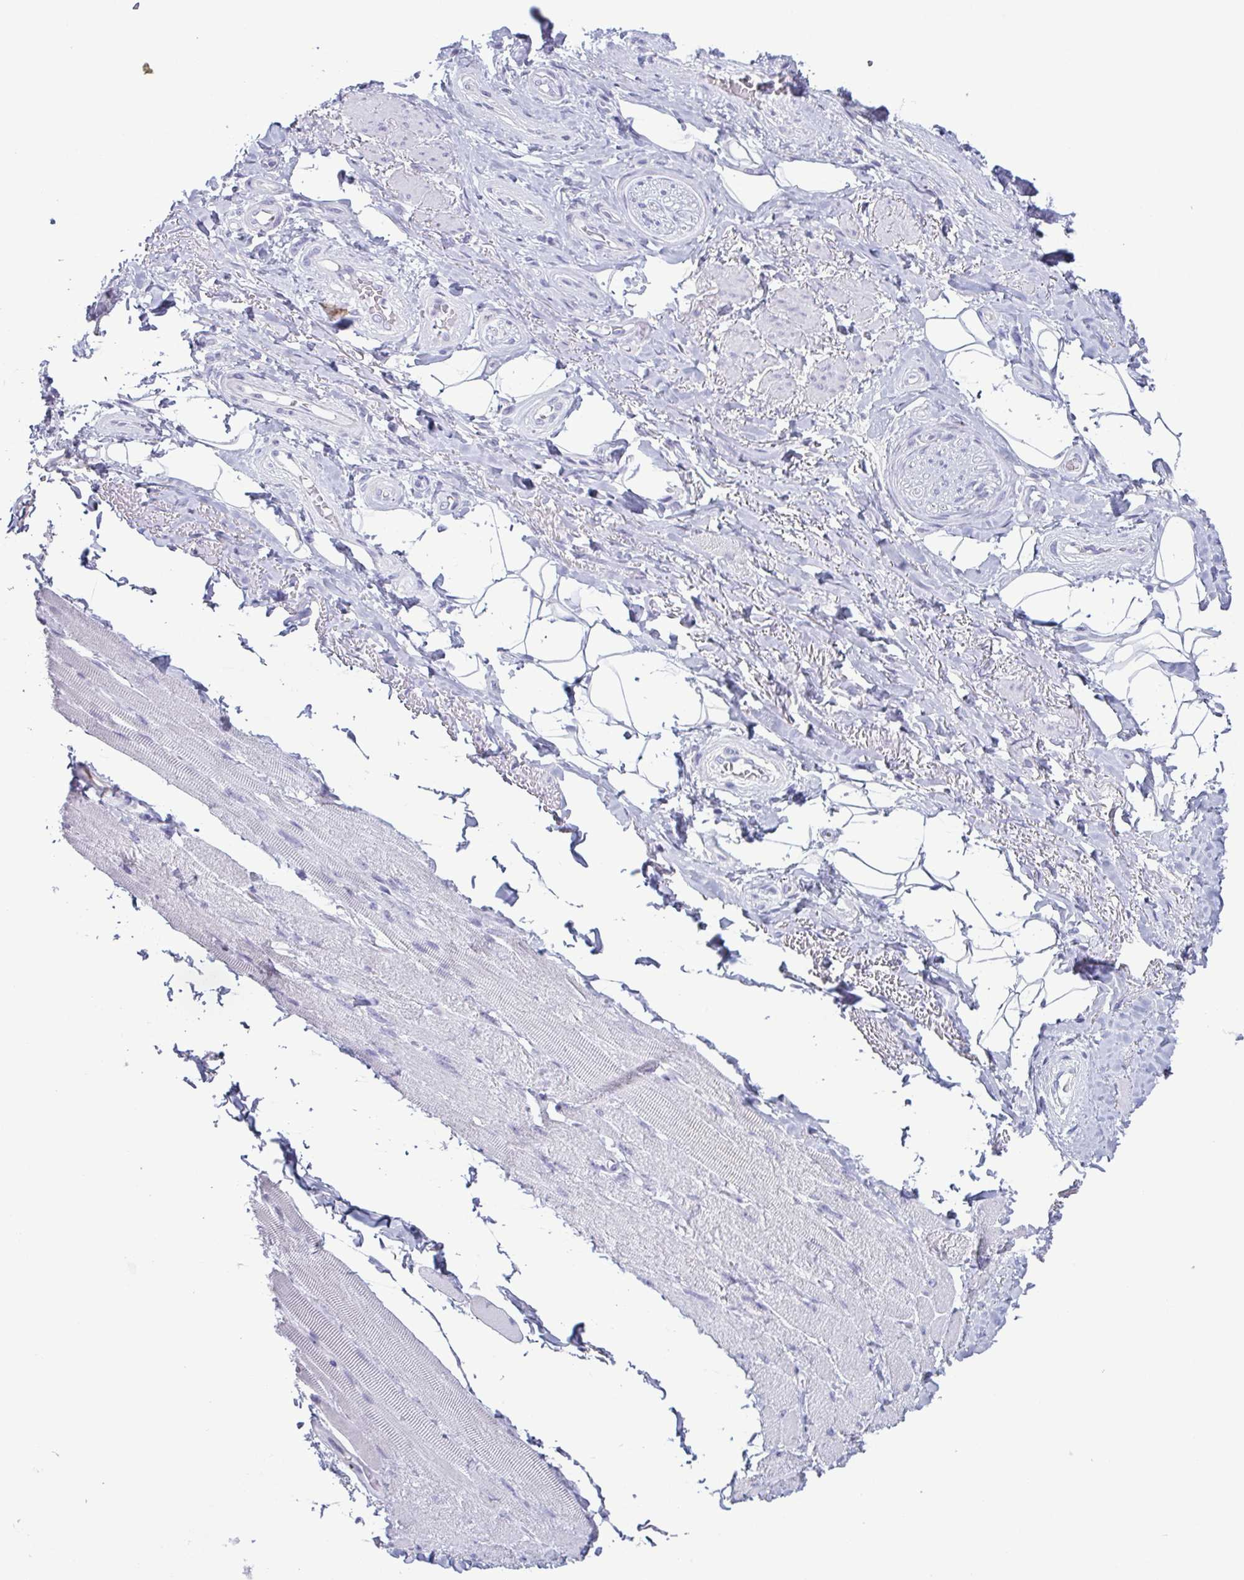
{"staining": {"intensity": "negative", "quantity": "none", "location": "none"}, "tissue": "adipose tissue", "cell_type": "Adipocytes", "image_type": "normal", "snomed": [{"axis": "morphology", "description": "Normal tissue, NOS"}, {"axis": "topography", "description": "Anal"}, {"axis": "topography", "description": "Peripheral nerve tissue"}], "caption": "The image displays no staining of adipocytes in benign adipose tissue. (DAB (3,3'-diaminobenzidine) IHC visualized using brightfield microscopy, high magnification).", "gene": "KRT10", "patient": {"sex": "male", "age": 53}}